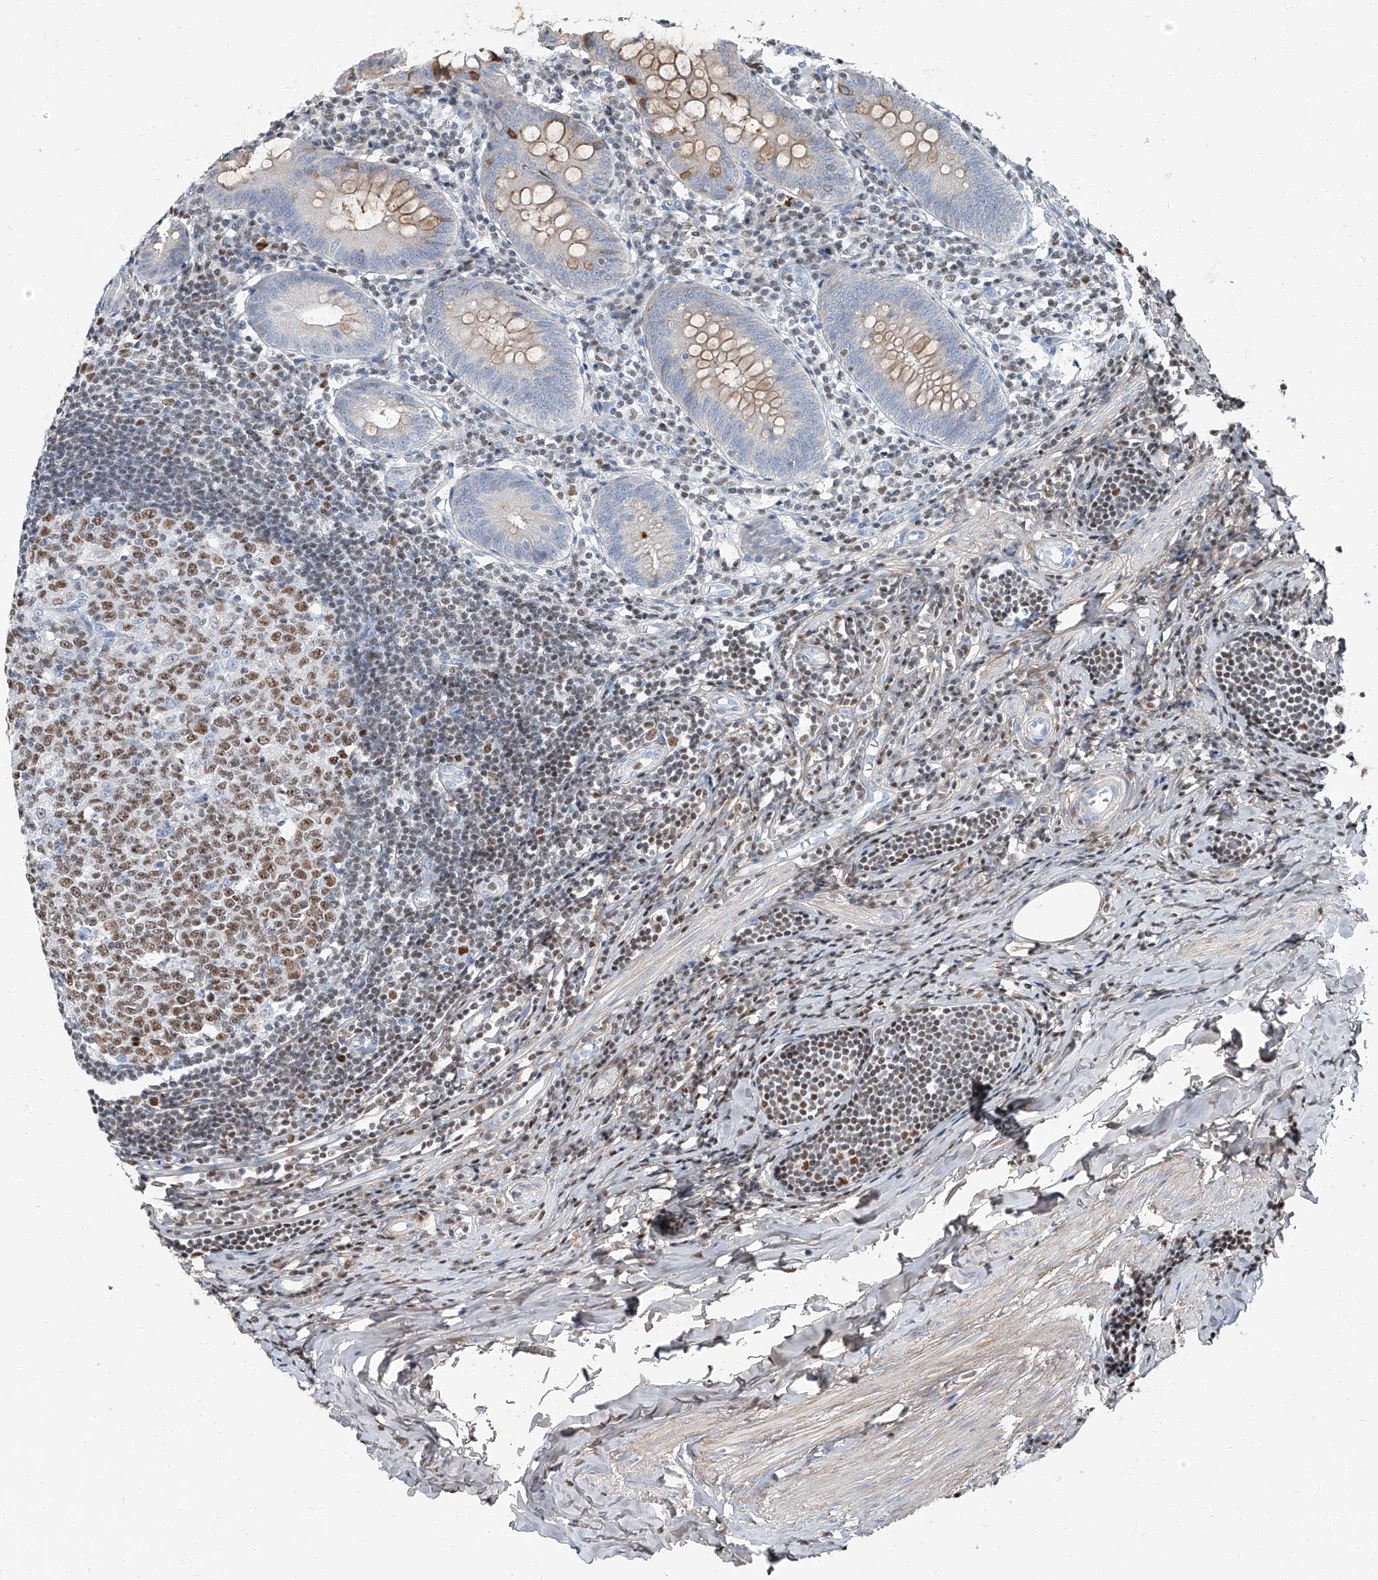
{"staining": {"intensity": "moderate", "quantity": "25%-75%", "location": "cytoplasmic/membranous"}, "tissue": "appendix", "cell_type": "Glandular cells", "image_type": "normal", "snomed": [{"axis": "morphology", "description": "Normal tissue, NOS"}, {"axis": "topography", "description": "Appendix"}], "caption": "Immunohistochemistry image of normal appendix stained for a protein (brown), which exhibits medium levels of moderate cytoplasmic/membranous expression in approximately 25%-75% of glandular cells.", "gene": "HOXA3", "patient": {"sex": "female", "age": 54}}